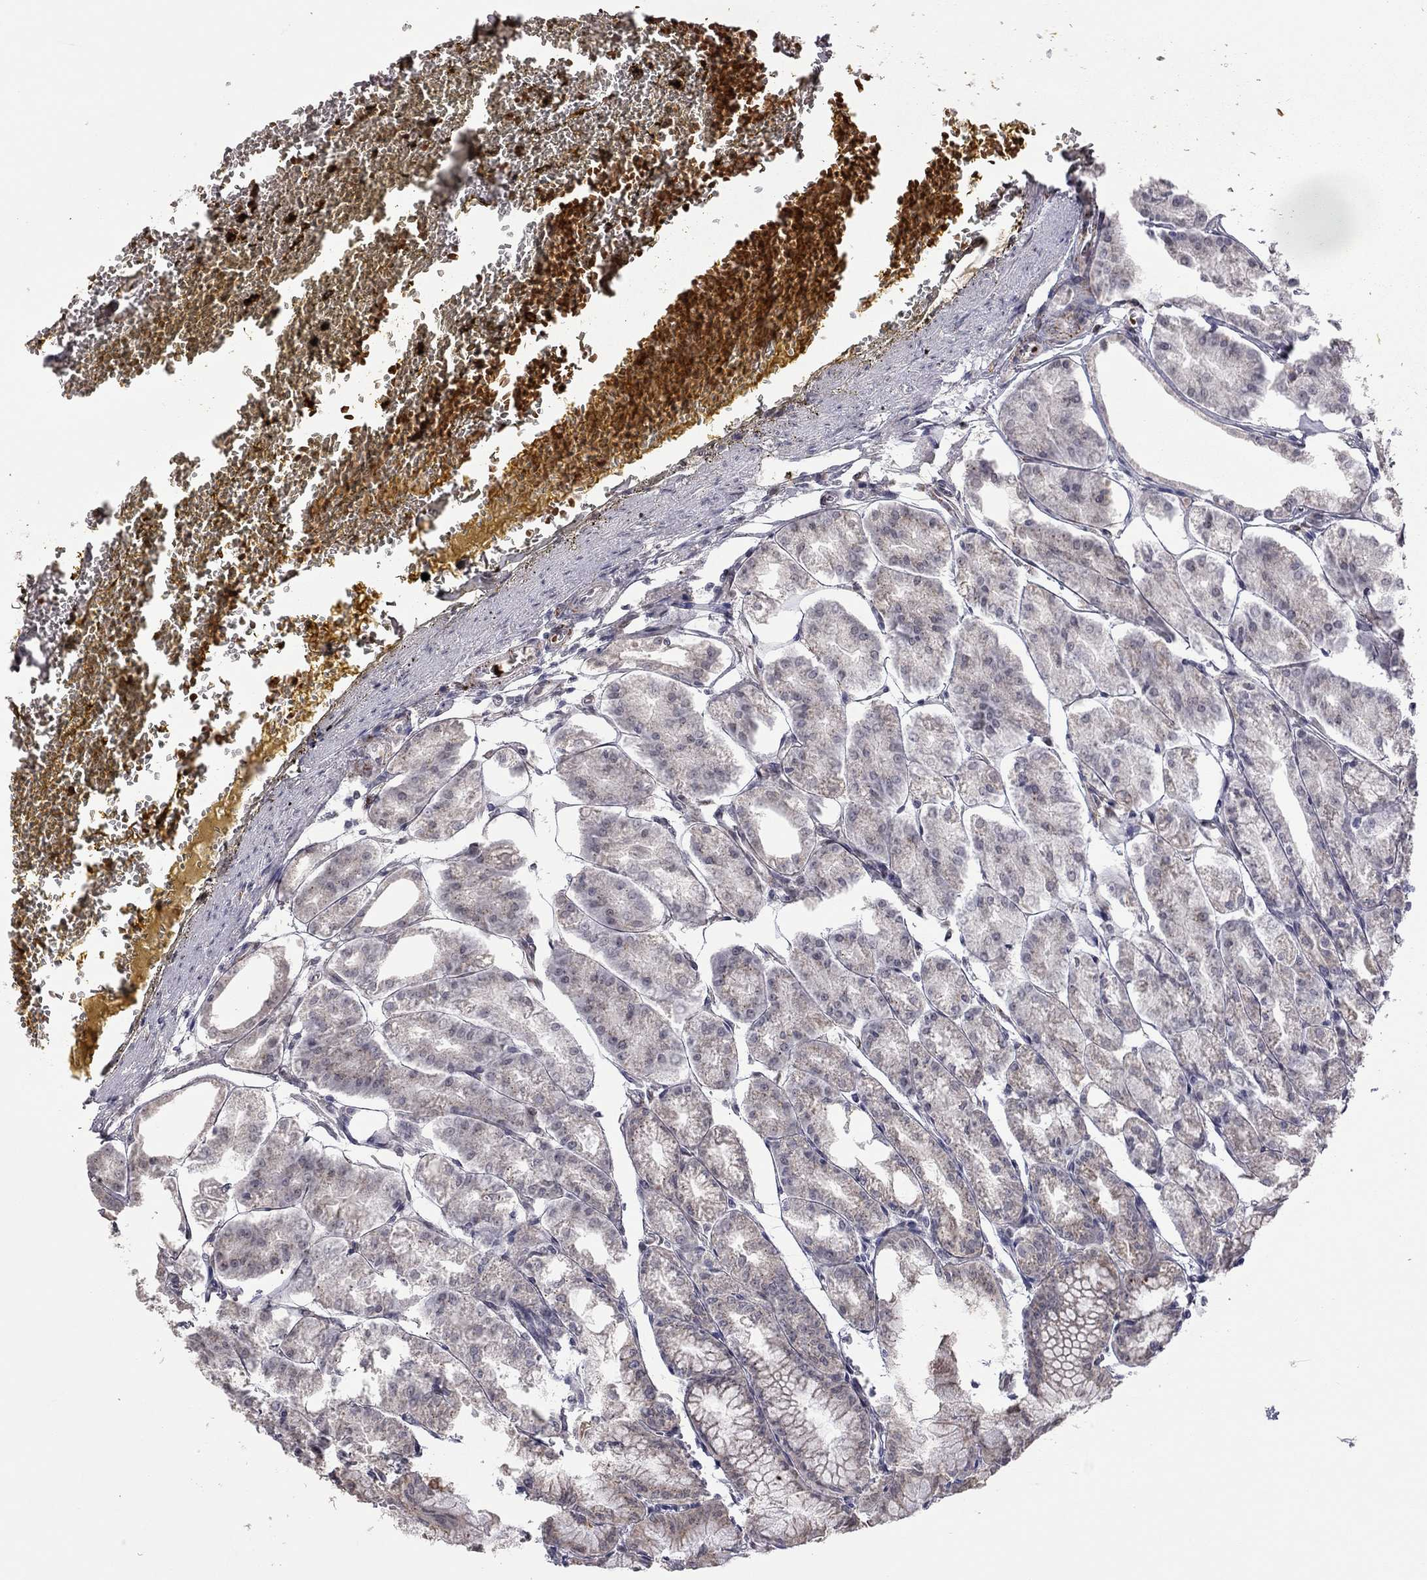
{"staining": {"intensity": "moderate", "quantity": "<25%", "location": "cytoplasmic/membranous"}, "tissue": "stomach", "cell_type": "Glandular cells", "image_type": "normal", "snomed": [{"axis": "morphology", "description": "Normal tissue, NOS"}, {"axis": "topography", "description": "Stomach, lower"}], "caption": "Protein positivity by IHC demonstrates moderate cytoplasmic/membranous expression in approximately <25% of glandular cells in normal stomach. The protein is shown in brown color, while the nuclei are stained blue.", "gene": "MC3R", "patient": {"sex": "male", "age": 71}}